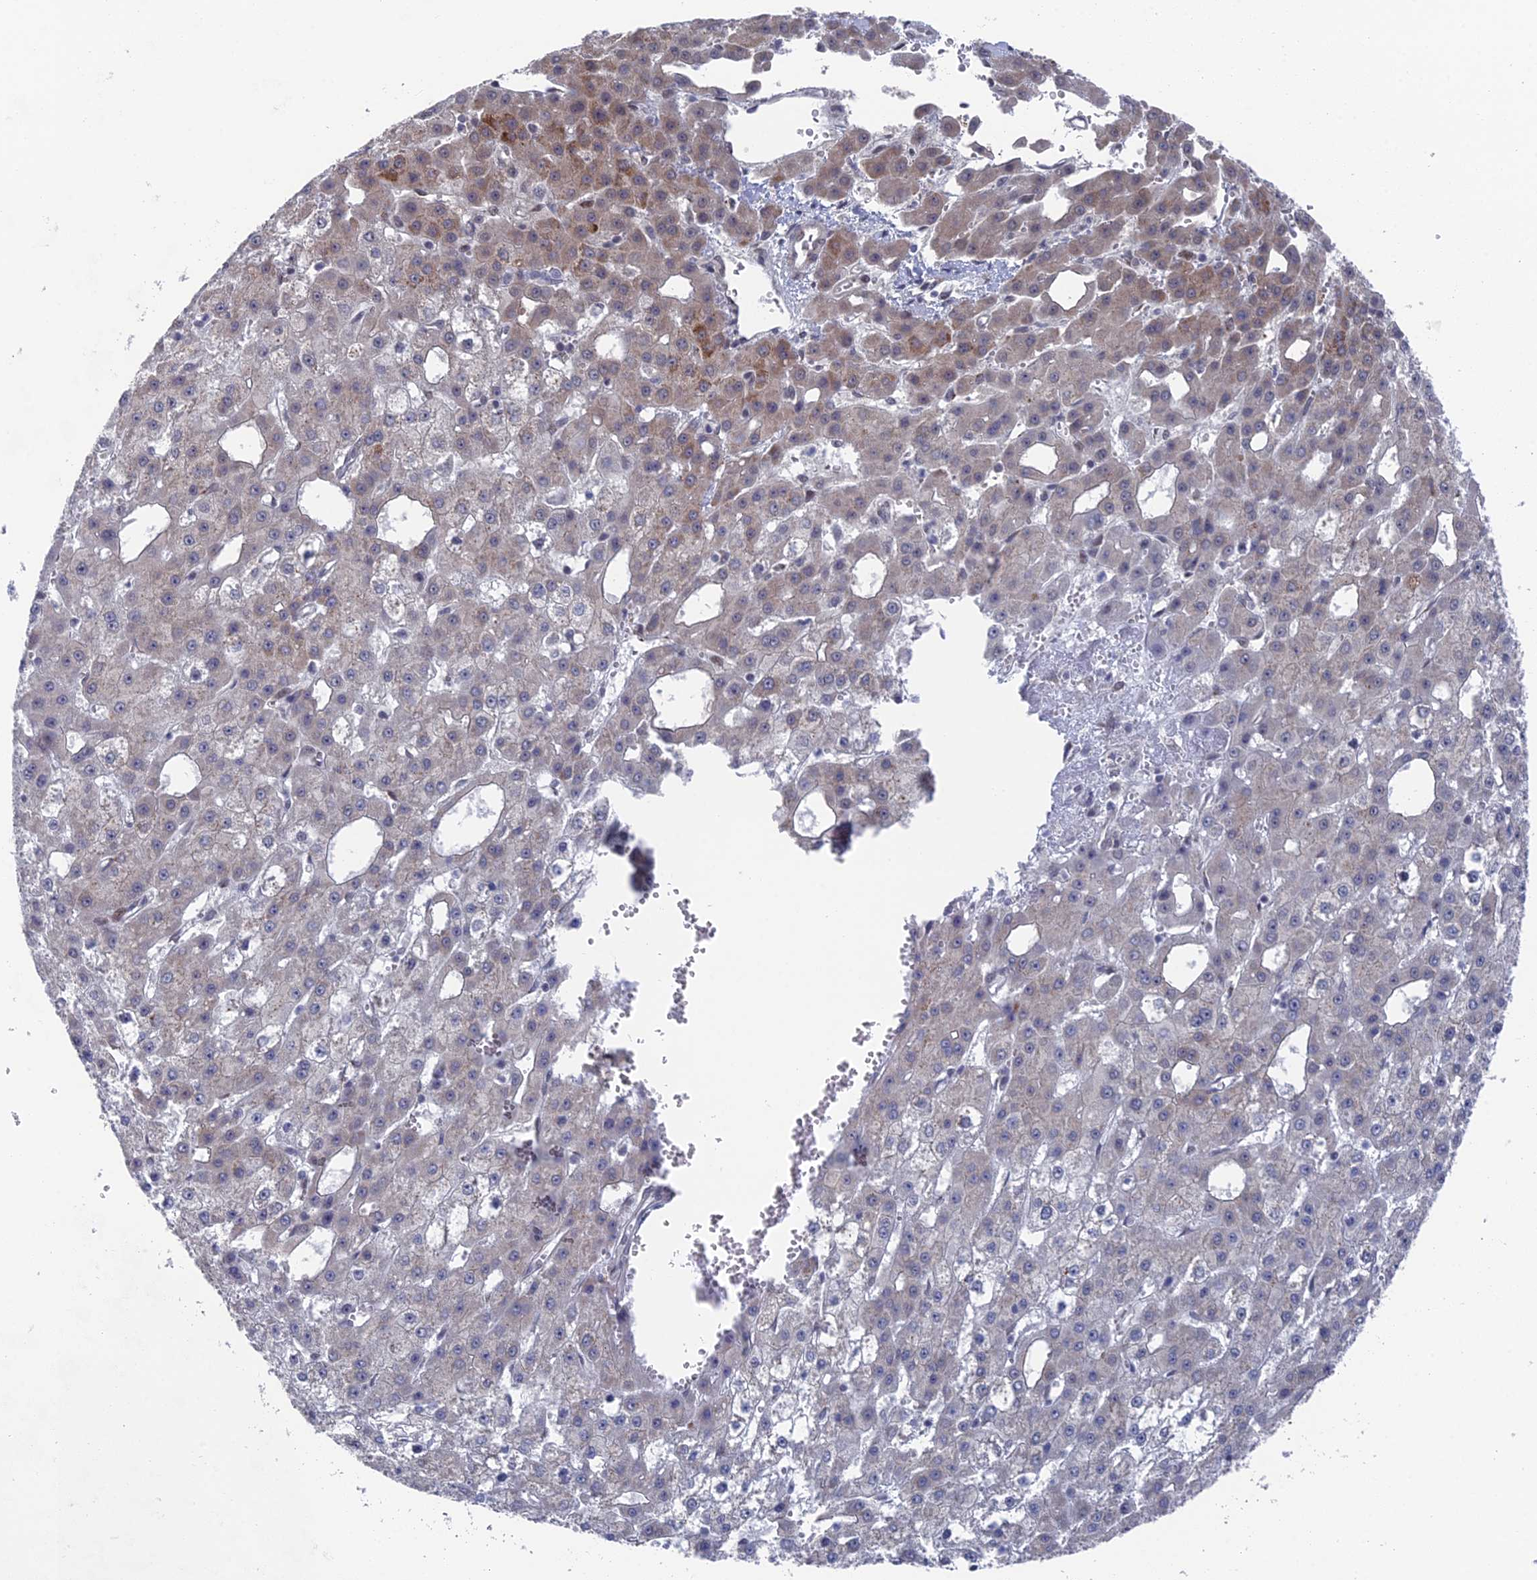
{"staining": {"intensity": "weak", "quantity": "<25%", "location": "cytoplasmic/membranous"}, "tissue": "liver cancer", "cell_type": "Tumor cells", "image_type": "cancer", "snomed": [{"axis": "morphology", "description": "Carcinoma, Hepatocellular, NOS"}, {"axis": "topography", "description": "Liver"}], "caption": "Protein analysis of hepatocellular carcinoma (liver) shows no significant positivity in tumor cells.", "gene": "FHIP2A", "patient": {"sex": "male", "age": 47}}